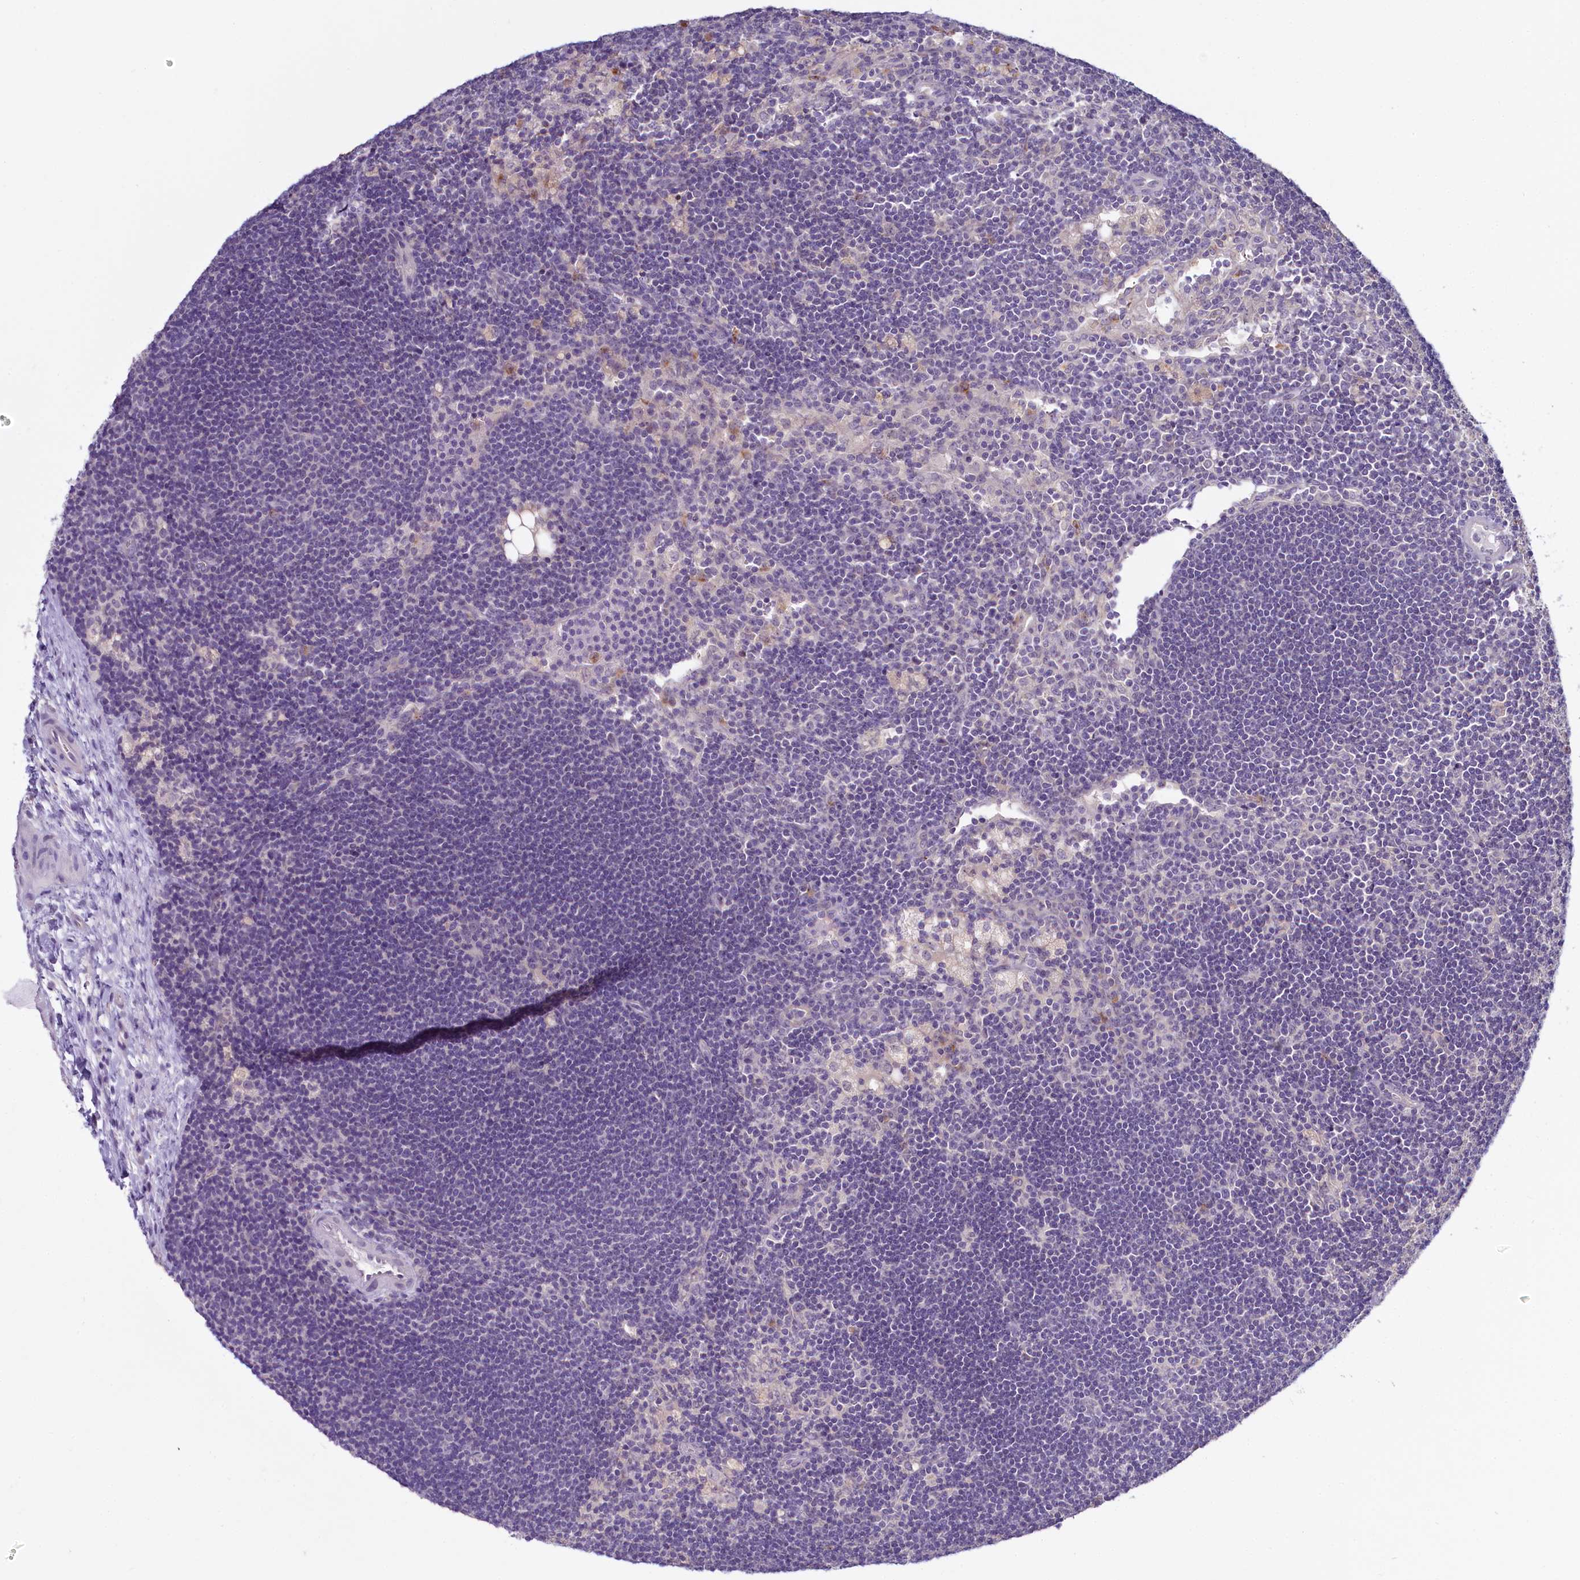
{"staining": {"intensity": "negative", "quantity": "none", "location": "none"}, "tissue": "lymph node", "cell_type": "Germinal center cells", "image_type": "normal", "snomed": [{"axis": "morphology", "description": "Normal tissue, NOS"}, {"axis": "topography", "description": "Lymph node"}], "caption": "Immunohistochemistry (IHC) histopathology image of normal lymph node stained for a protein (brown), which demonstrates no positivity in germinal center cells.", "gene": "PDE6D", "patient": {"sex": "male", "age": 24}}